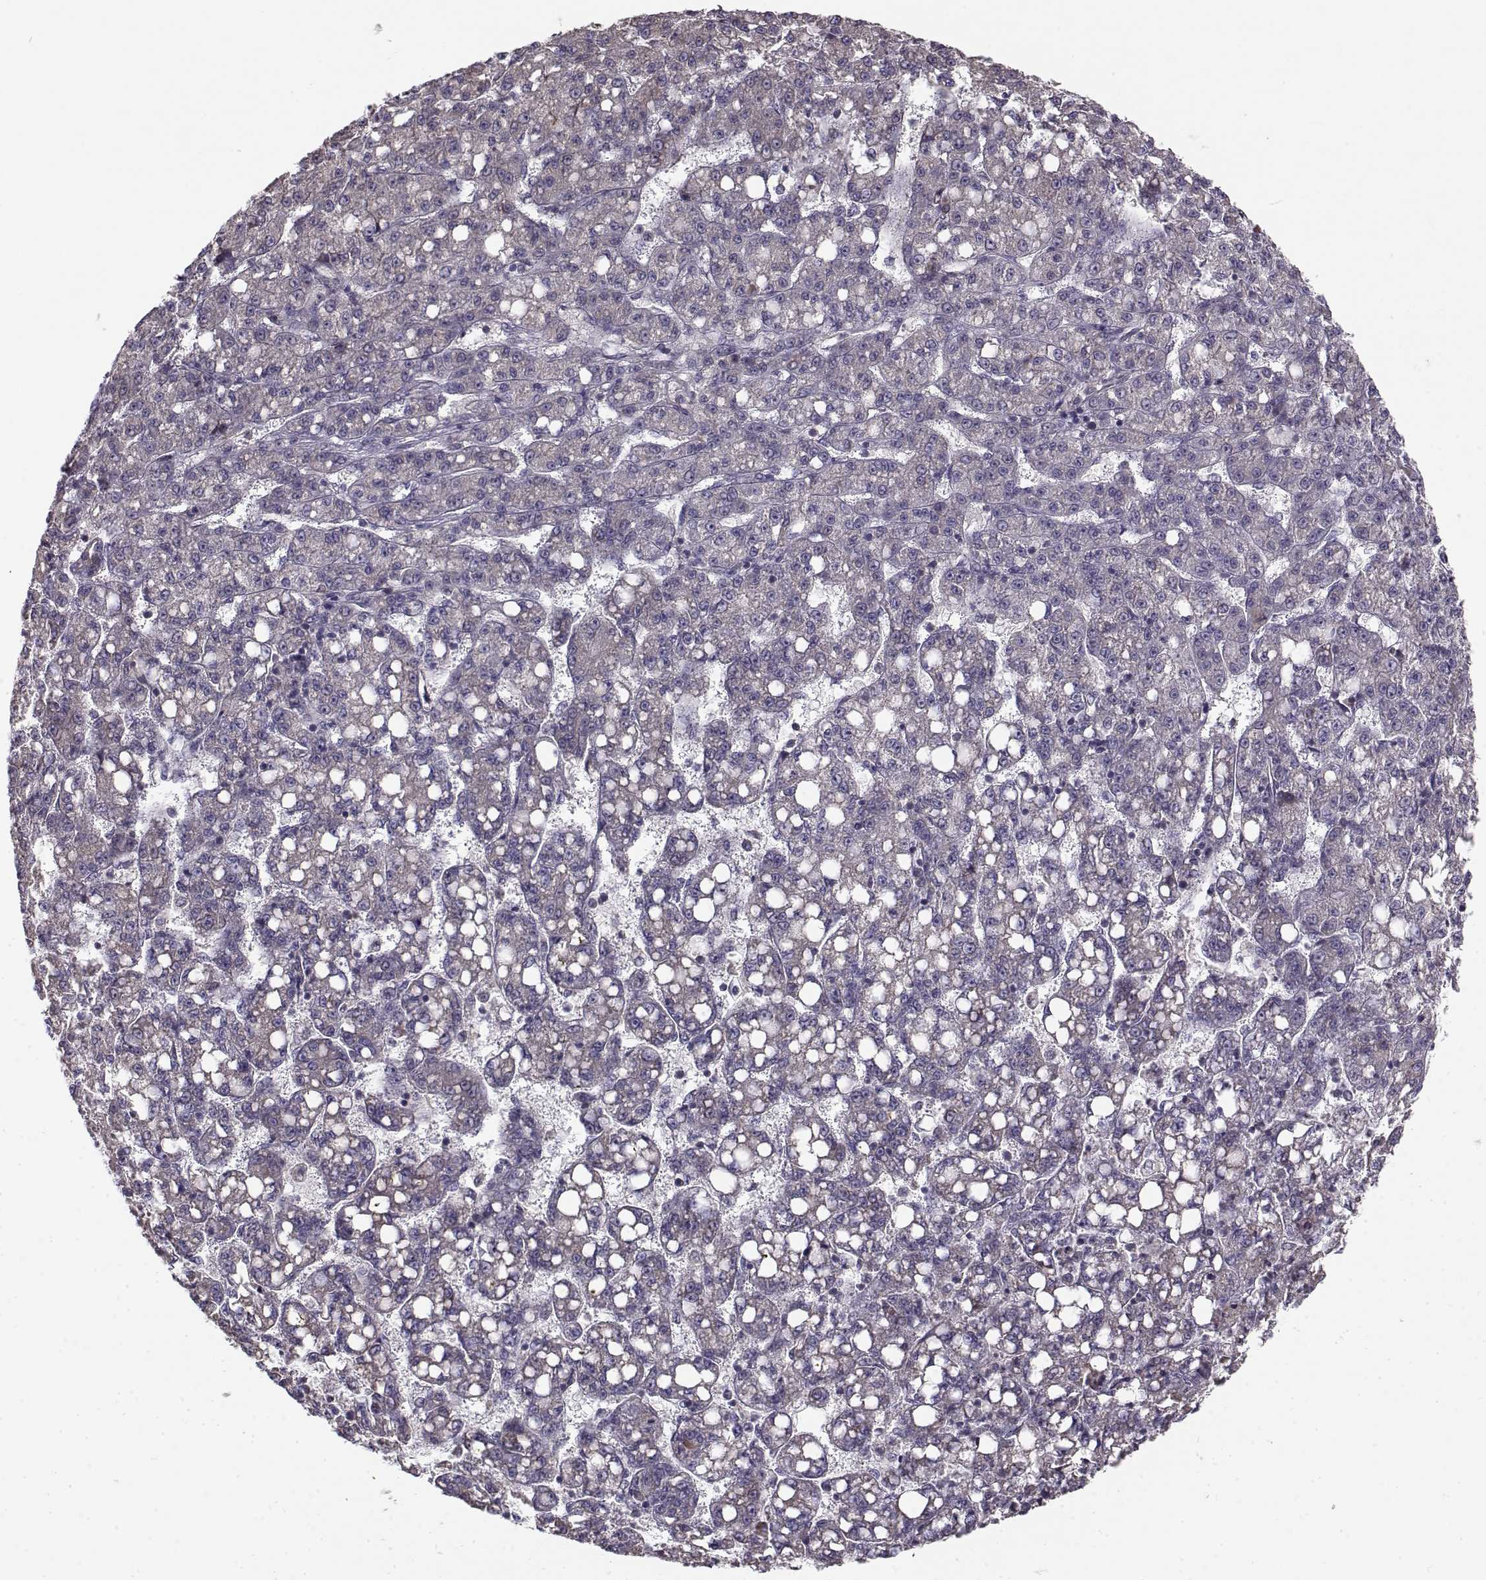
{"staining": {"intensity": "negative", "quantity": "none", "location": "none"}, "tissue": "liver cancer", "cell_type": "Tumor cells", "image_type": "cancer", "snomed": [{"axis": "morphology", "description": "Carcinoma, Hepatocellular, NOS"}, {"axis": "topography", "description": "Liver"}], "caption": "This histopathology image is of liver cancer (hepatocellular carcinoma) stained with immunohistochemistry (IHC) to label a protein in brown with the nuclei are counter-stained blue. There is no positivity in tumor cells.", "gene": "ENTPD8", "patient": {"sex": "female", "age": 65}}